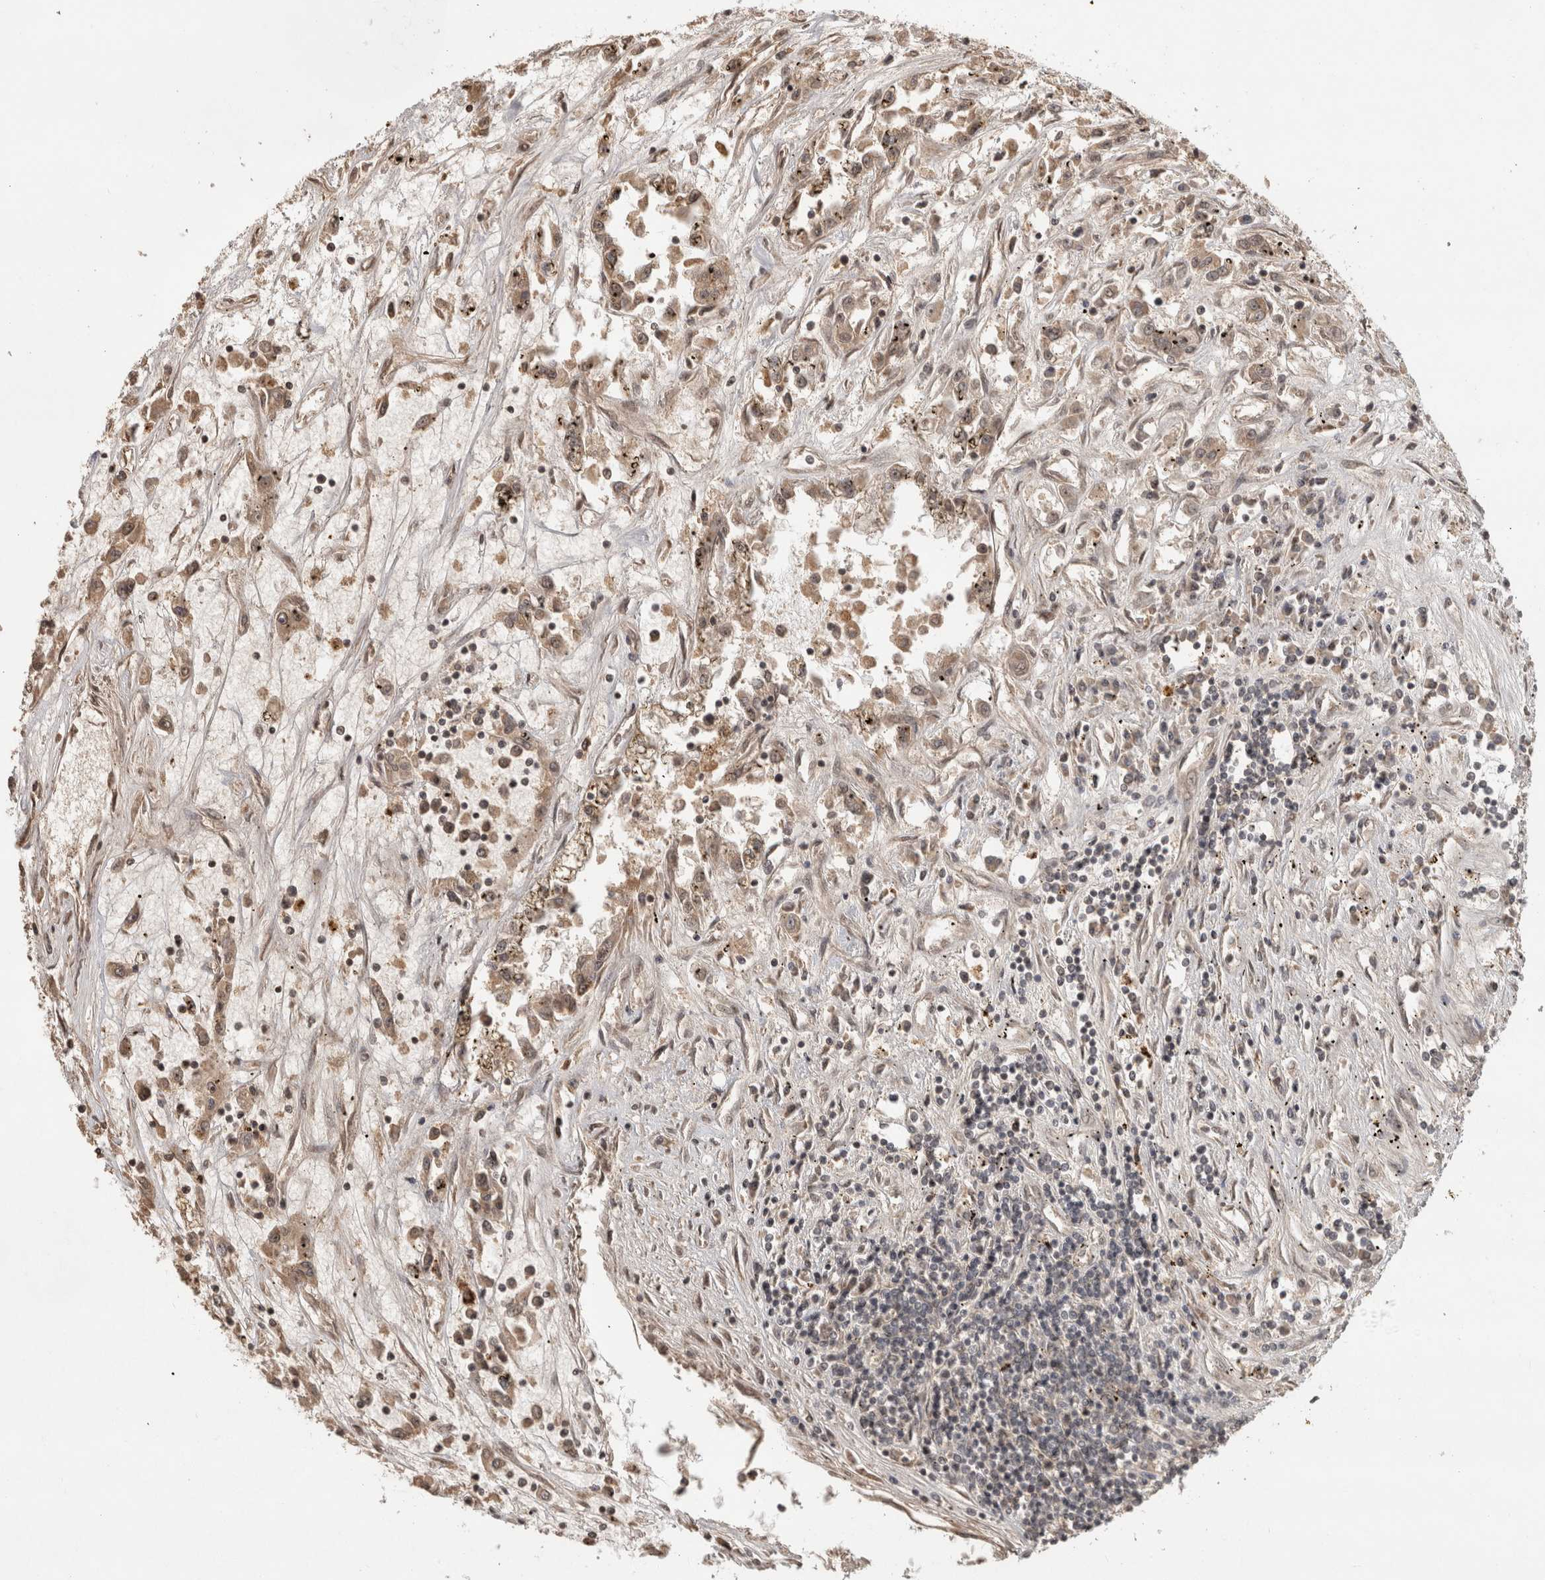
{"staining": {"intensity": "weak", "quantity": ">75%", "location": "cytoplasmic/membranous"}, "tissue": "renal cancer", "cell_type": "Tumor cells", "image_type": "cancer", "snomed": [{"axis": "morphology", "description": "Adenocarcinoma, NOS"}, {"axis": "topography", "description": "Kidney"}], "caption": "Immunohistochemistry (IHC) (DAB) staining of human renal cancer (adenocarcinoma) reveals weak cytoplasmic/membranous protein staining in about >75% of tumor cells.", "gene": "PITPNC1", "patient": {"sex": "female", "age": 52}}